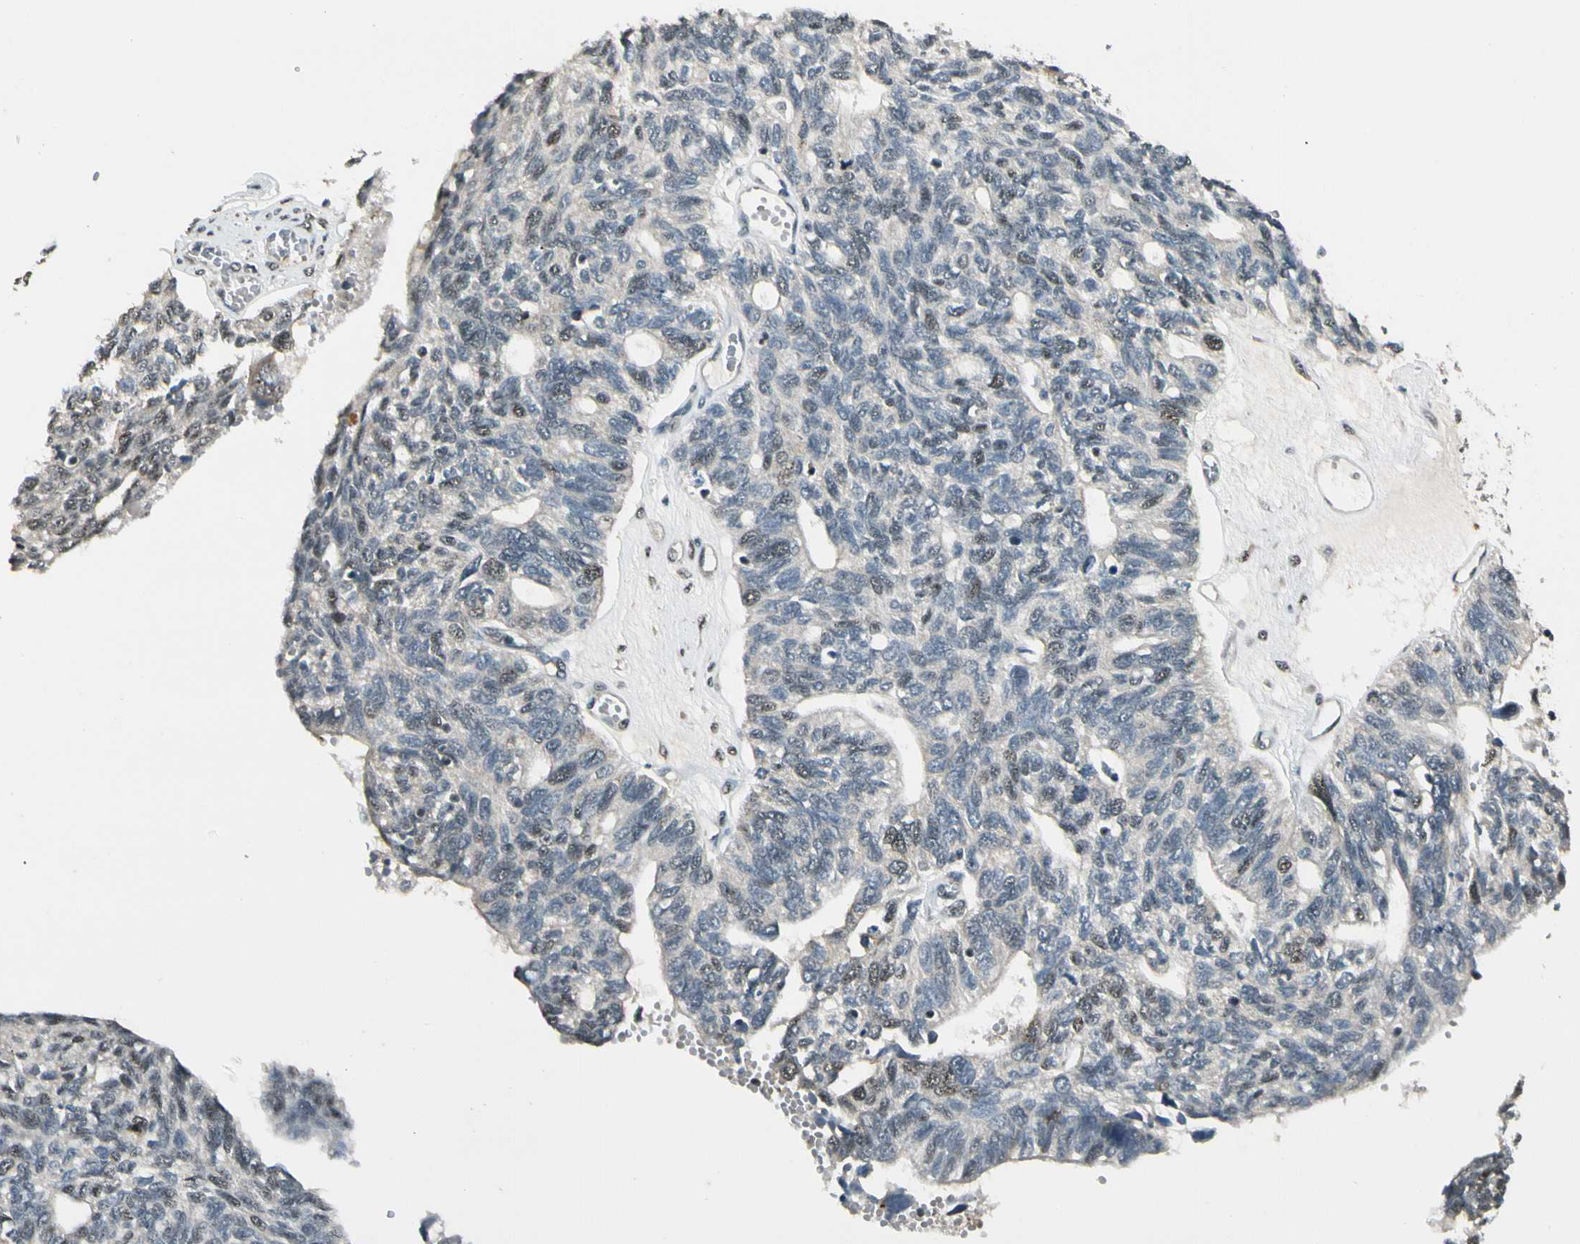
{"staining": {"intensity": "negative", "quantity": "none", "location": "none"}, "tissue": "ovarian cancer", "cell_type": "Tumor cells", "image_type": "cancer", "snomed": [{"axis": "morphology", "description": "Cystadenocarcinoma, serous, NOS"}, {"axis": "topography", "description": "Ovary"}], "caption": "IHC of human ovarian serous cystadenocarcinoma exhibits no positivity in tumor cells.", "gene": "MCPH1", "patient": {"sex": "female", "age": 79}}